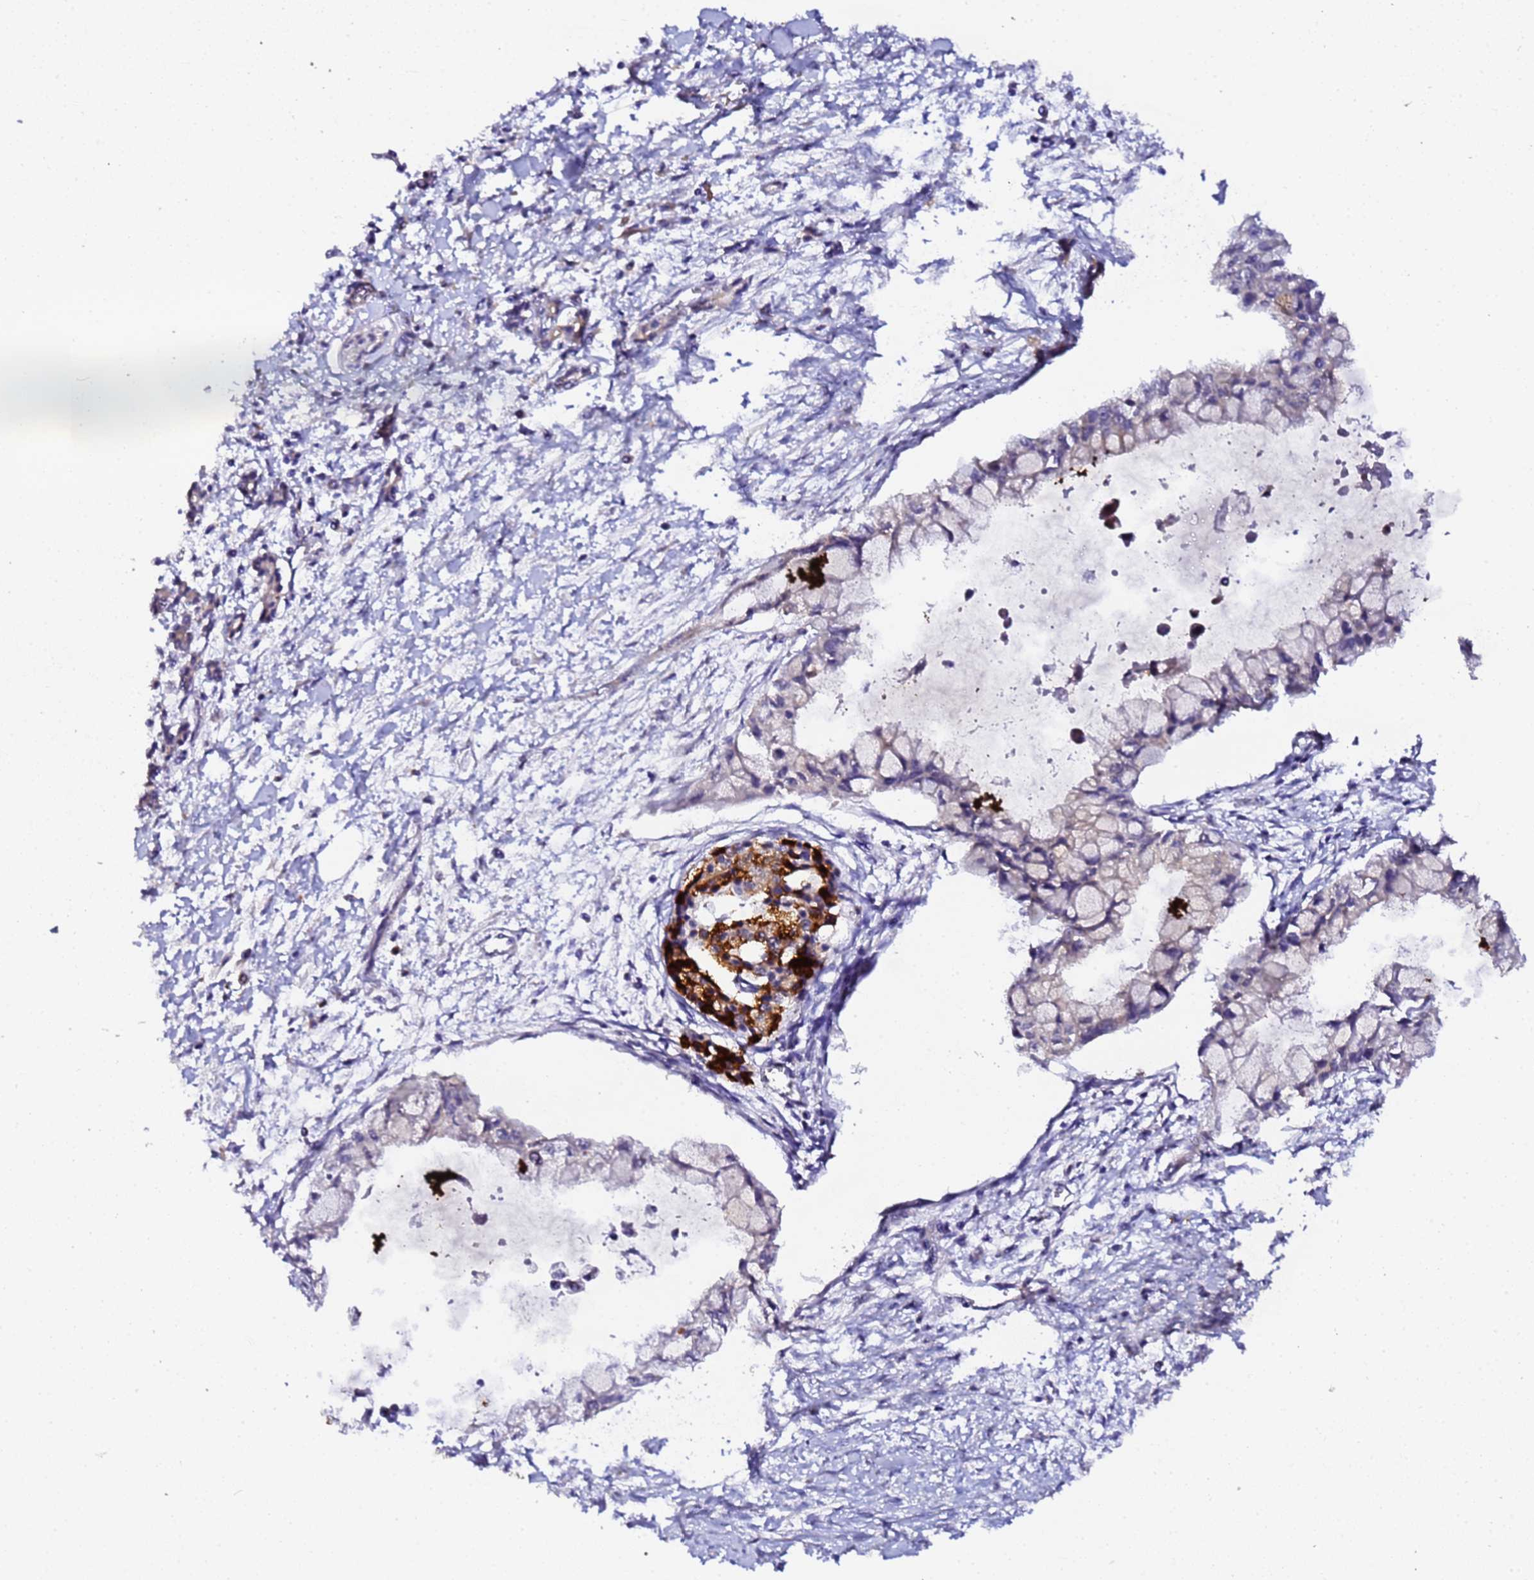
{"staining": {"intensity": "weak", "quantity": "<25%", "location": "cytoplasmic/membranous"}, "tissue": "pancreatic cancer", "cell_type": "Tumor cells", "image_type": "cancer", "snomed": [{"axis": "morphology", "description": "Adenocarcinoma, NOS"}, {"axis": "topography", "description": "Pancreas"}], "caption": "This is an IHC image of pancreatic adenocarcinoma. There is no expression in tumor cells.", "gene": "TRIM26", "patient": {"sex": "male", "age": 48}}